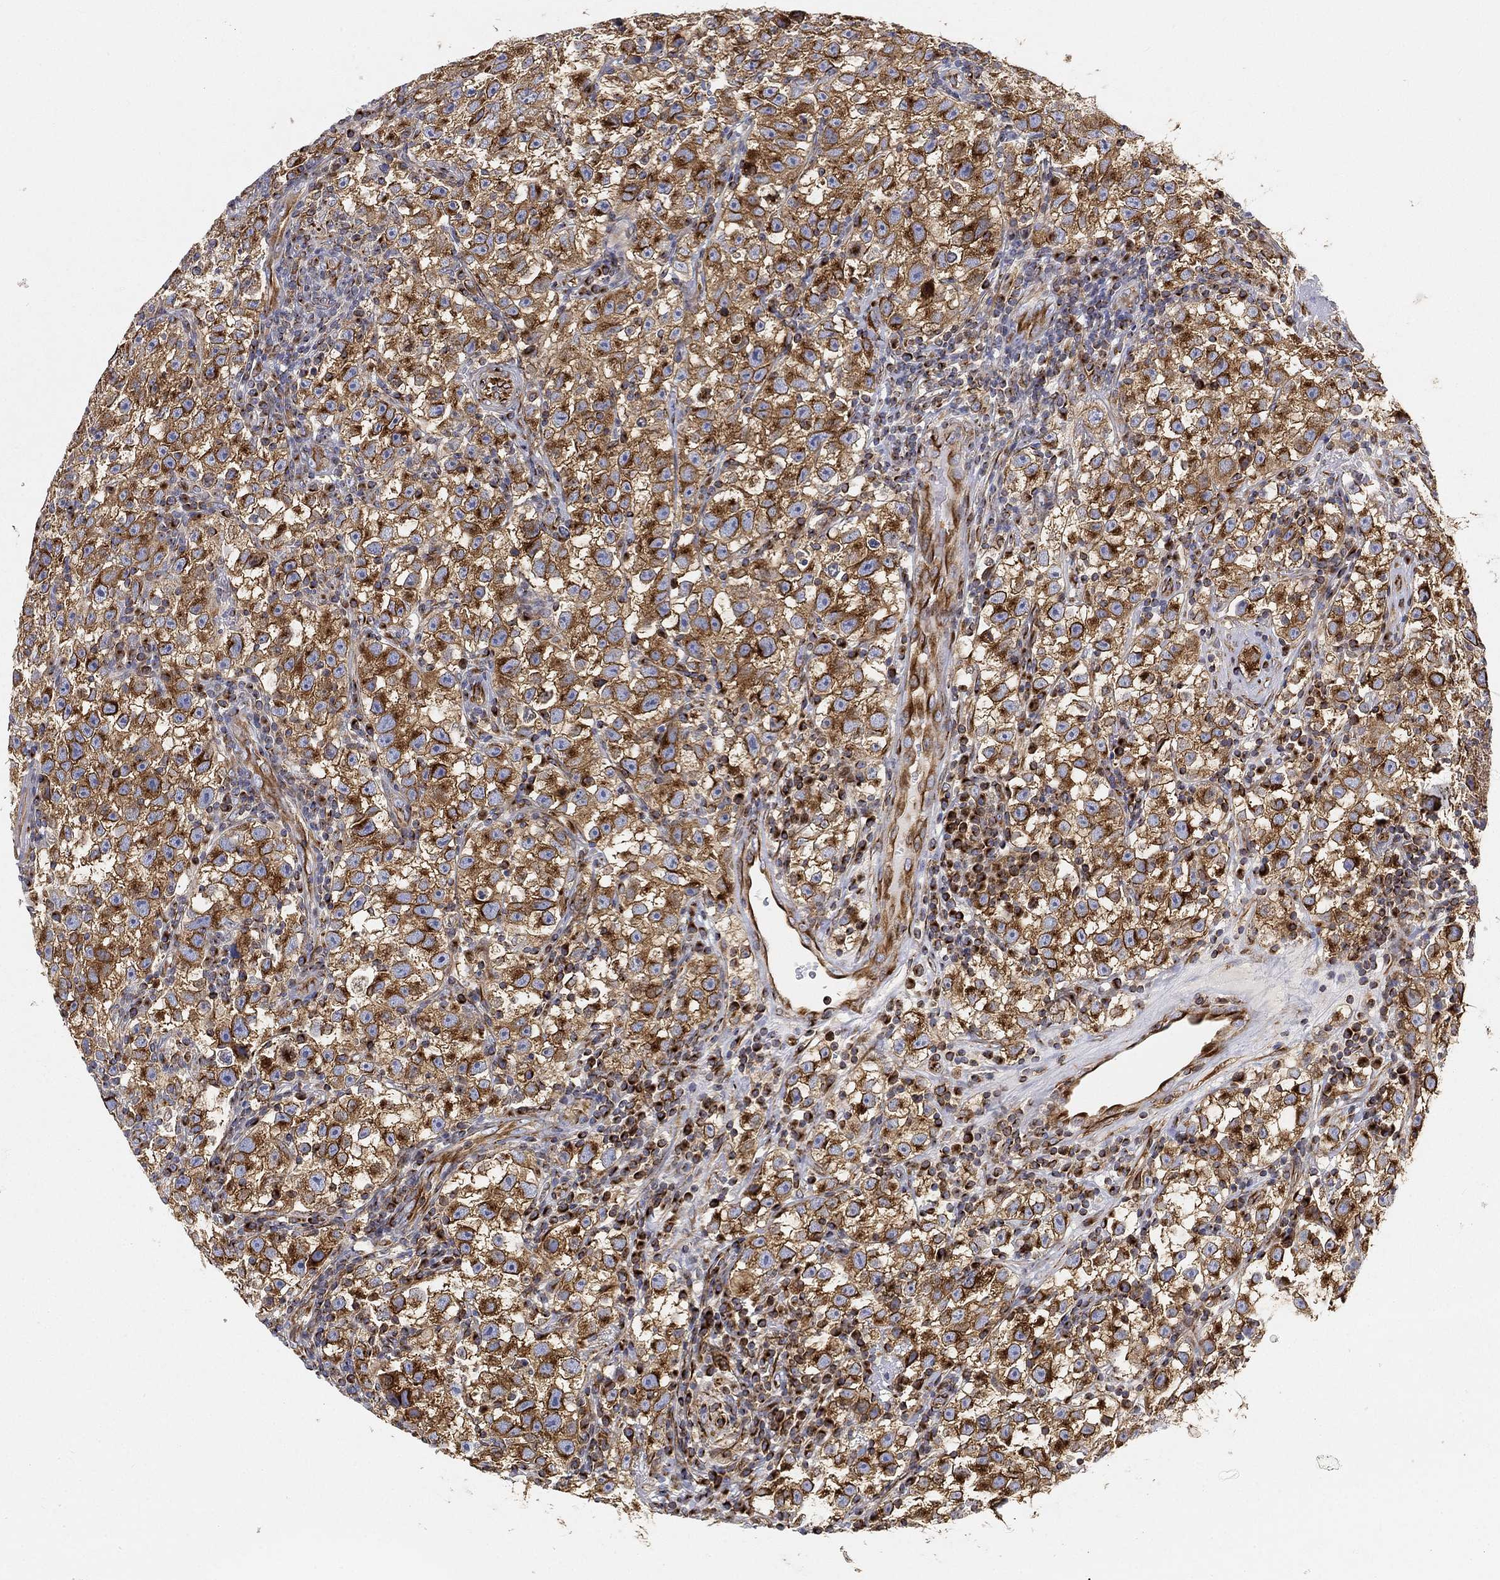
{"staining": {"intensity": "strong", "quantity": "25%-75%", "location": "cytoplasmic/membranous"}, "tissue": "testis cancer", "cell_type": "Tumor cells", "image_type": "cancer", "snomed": [{"axis": "morphology", "description": "Seminoma, NOS"}, {"axis": "topography", "description": "Testis"}], "caption": "DAB immunohistochemical staining of human testis cancer (seminoma) exhibits strong cytoplasmic/membranous protein positivity in approximately 25%-75% of tumor cells.", "gene": "TMEM25", "patient": {"sex": "male", "age": 22}}